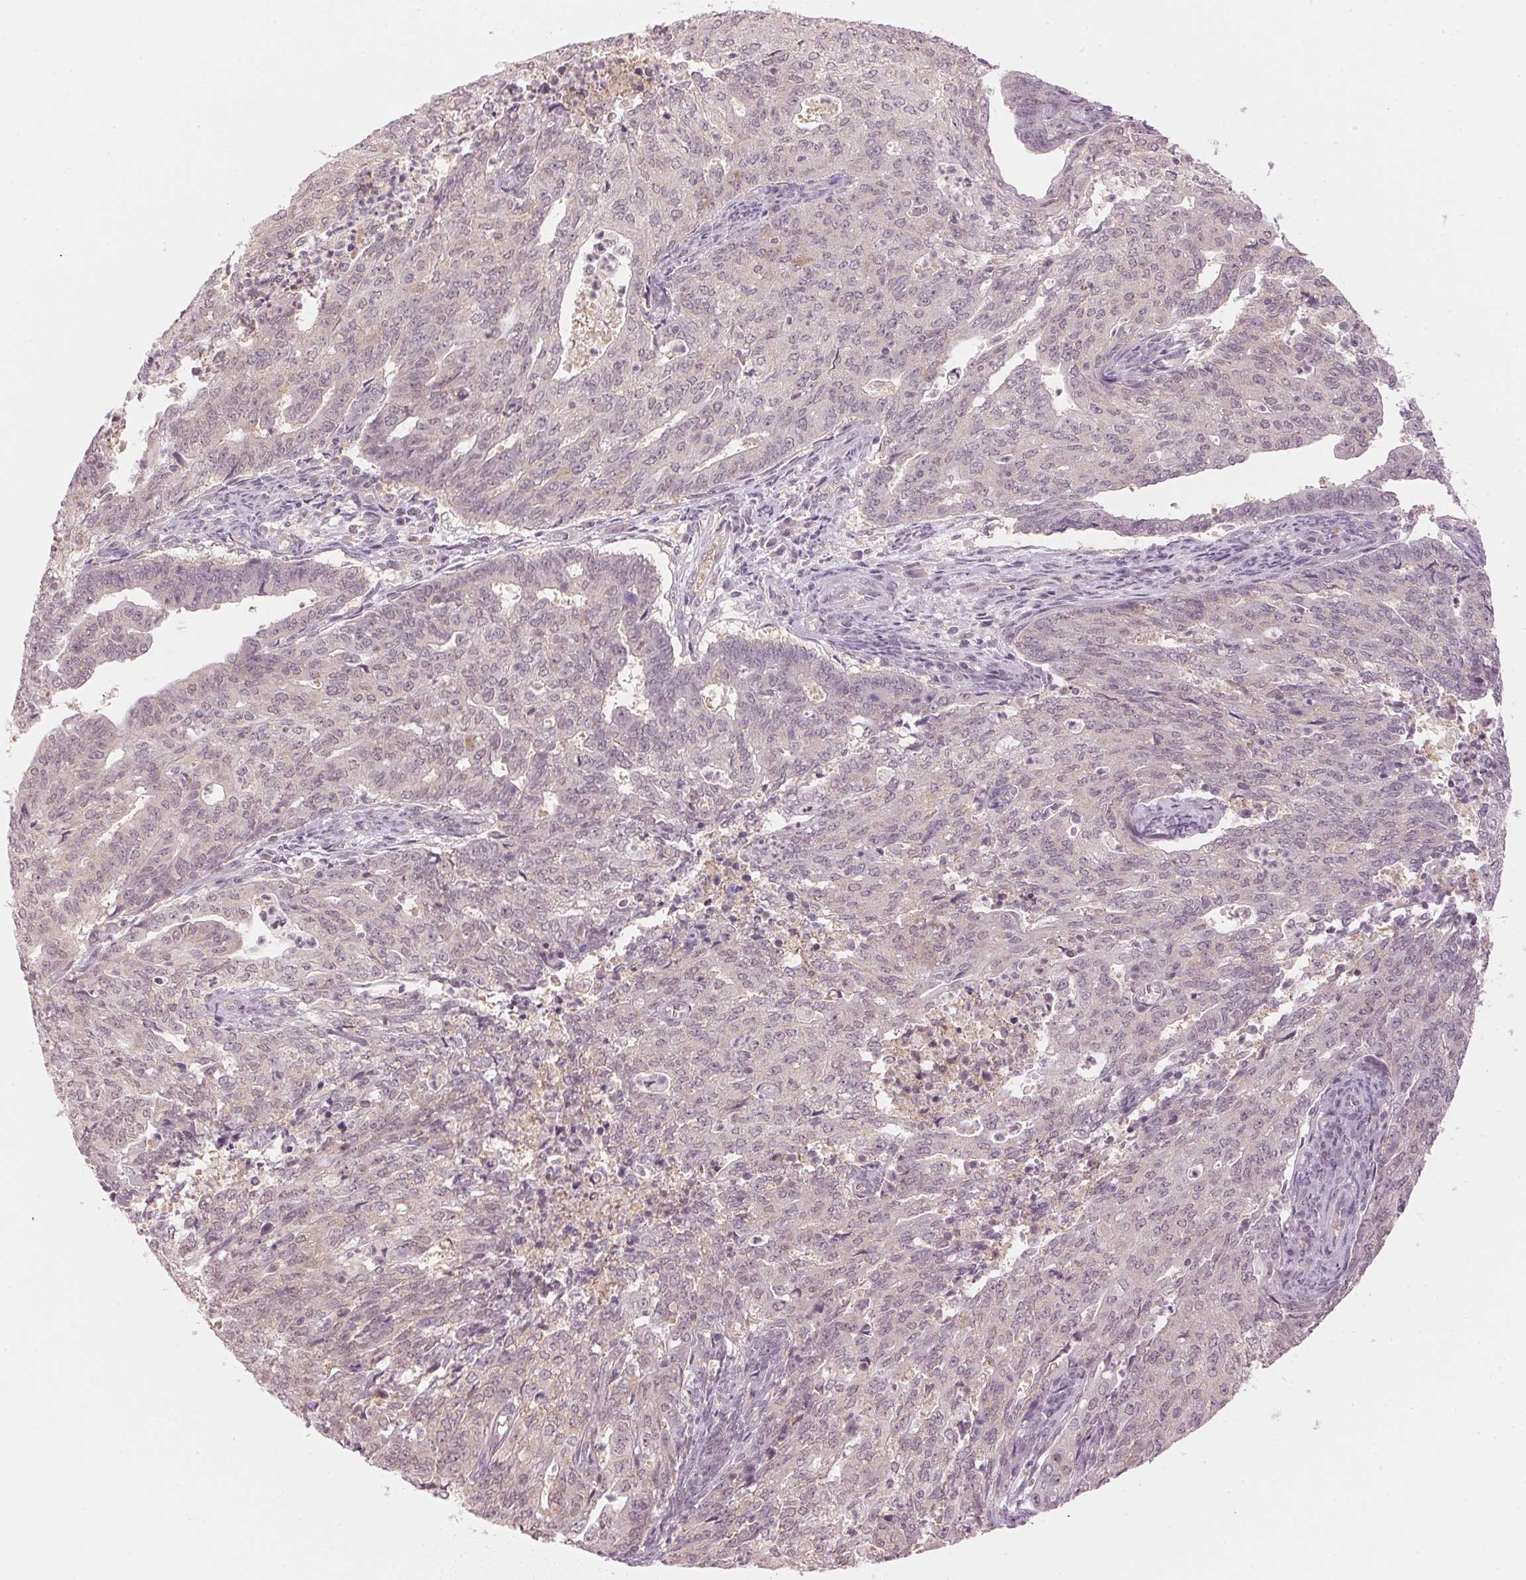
{"staining": {"intensity": "weak", "quantity": "<25%", "location": "nuclear"}, "tissue": "endometrial cancer", "cell_type": "Tumor cells", "image_type": "cancer", "snomed": [{"axis": "morphology", "description": "Adenocarcinoma, NOS"}, {"axis": "topography", "description": "Endometrium"}], "caption": "Protein analysis of endometrial cancer (adenocarcinoma) exhibits no significant expression in tumor cells.", "gene": "KPRP", "patient": {"sex": "female", "age": 82}}